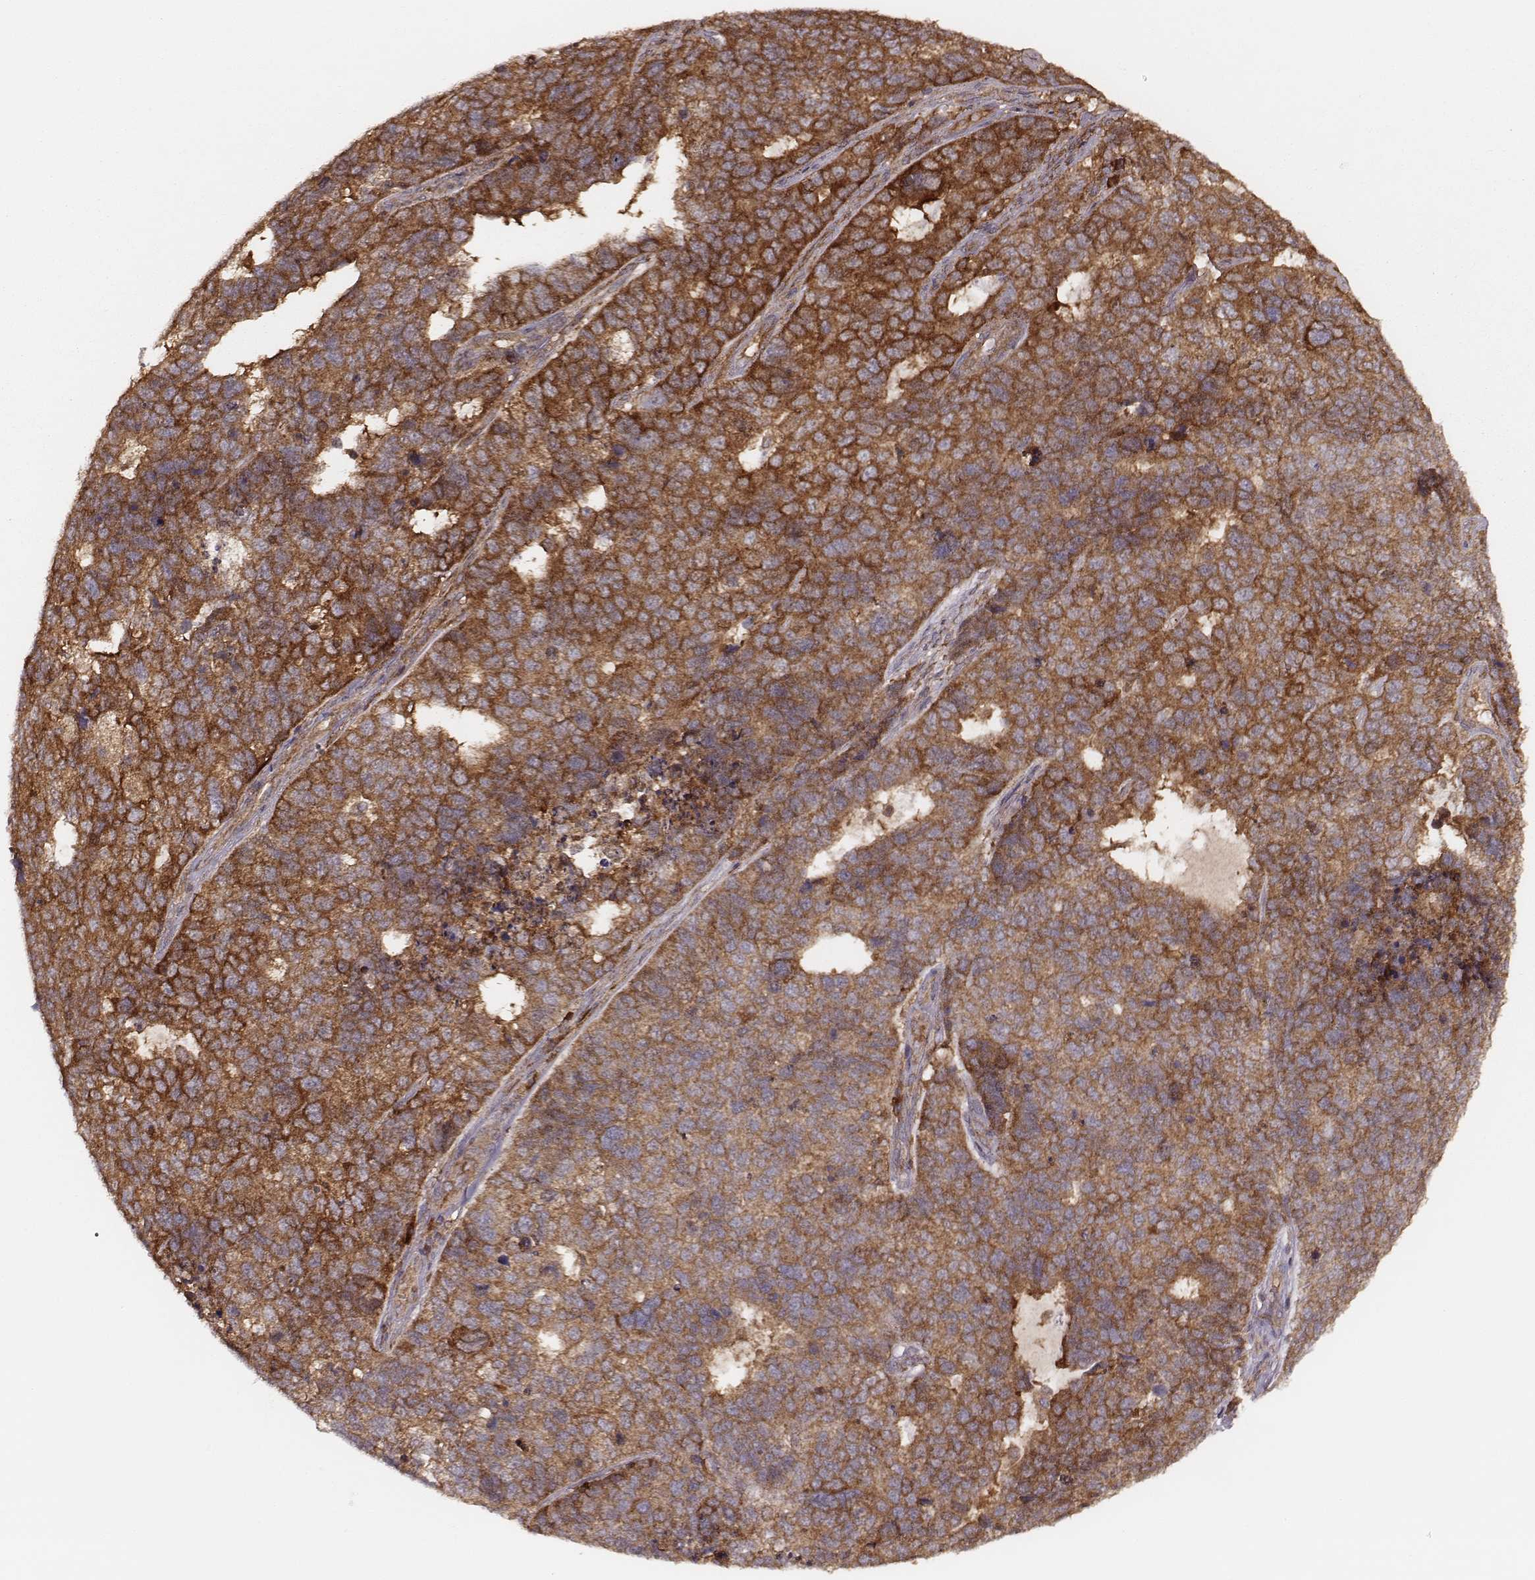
{"staining": {"intensity": "strong", "quantity": ">75%", "location": "cytoplasmic/membranous"}, "tissue": "cervical cancer", "cell_type": "Tumor cells", "image_type": "cancer", "snomed": [{"axis": "morphology", "description": "Squamous cell carcinoma, NOS"}, {"axis": "topography", "description": "Cervix"}], "caption": "Tumor cells exhibit high levels of strong cytoplasmic/membranous staining in about >75% of cells in squamous cell carcinoma (cervical). Immunohistochemistry (ihc) stains the protein in brown and the nuclei are stained blue.", "gene": "CARS1", "patient": {"sex": "female", "age": 63}}